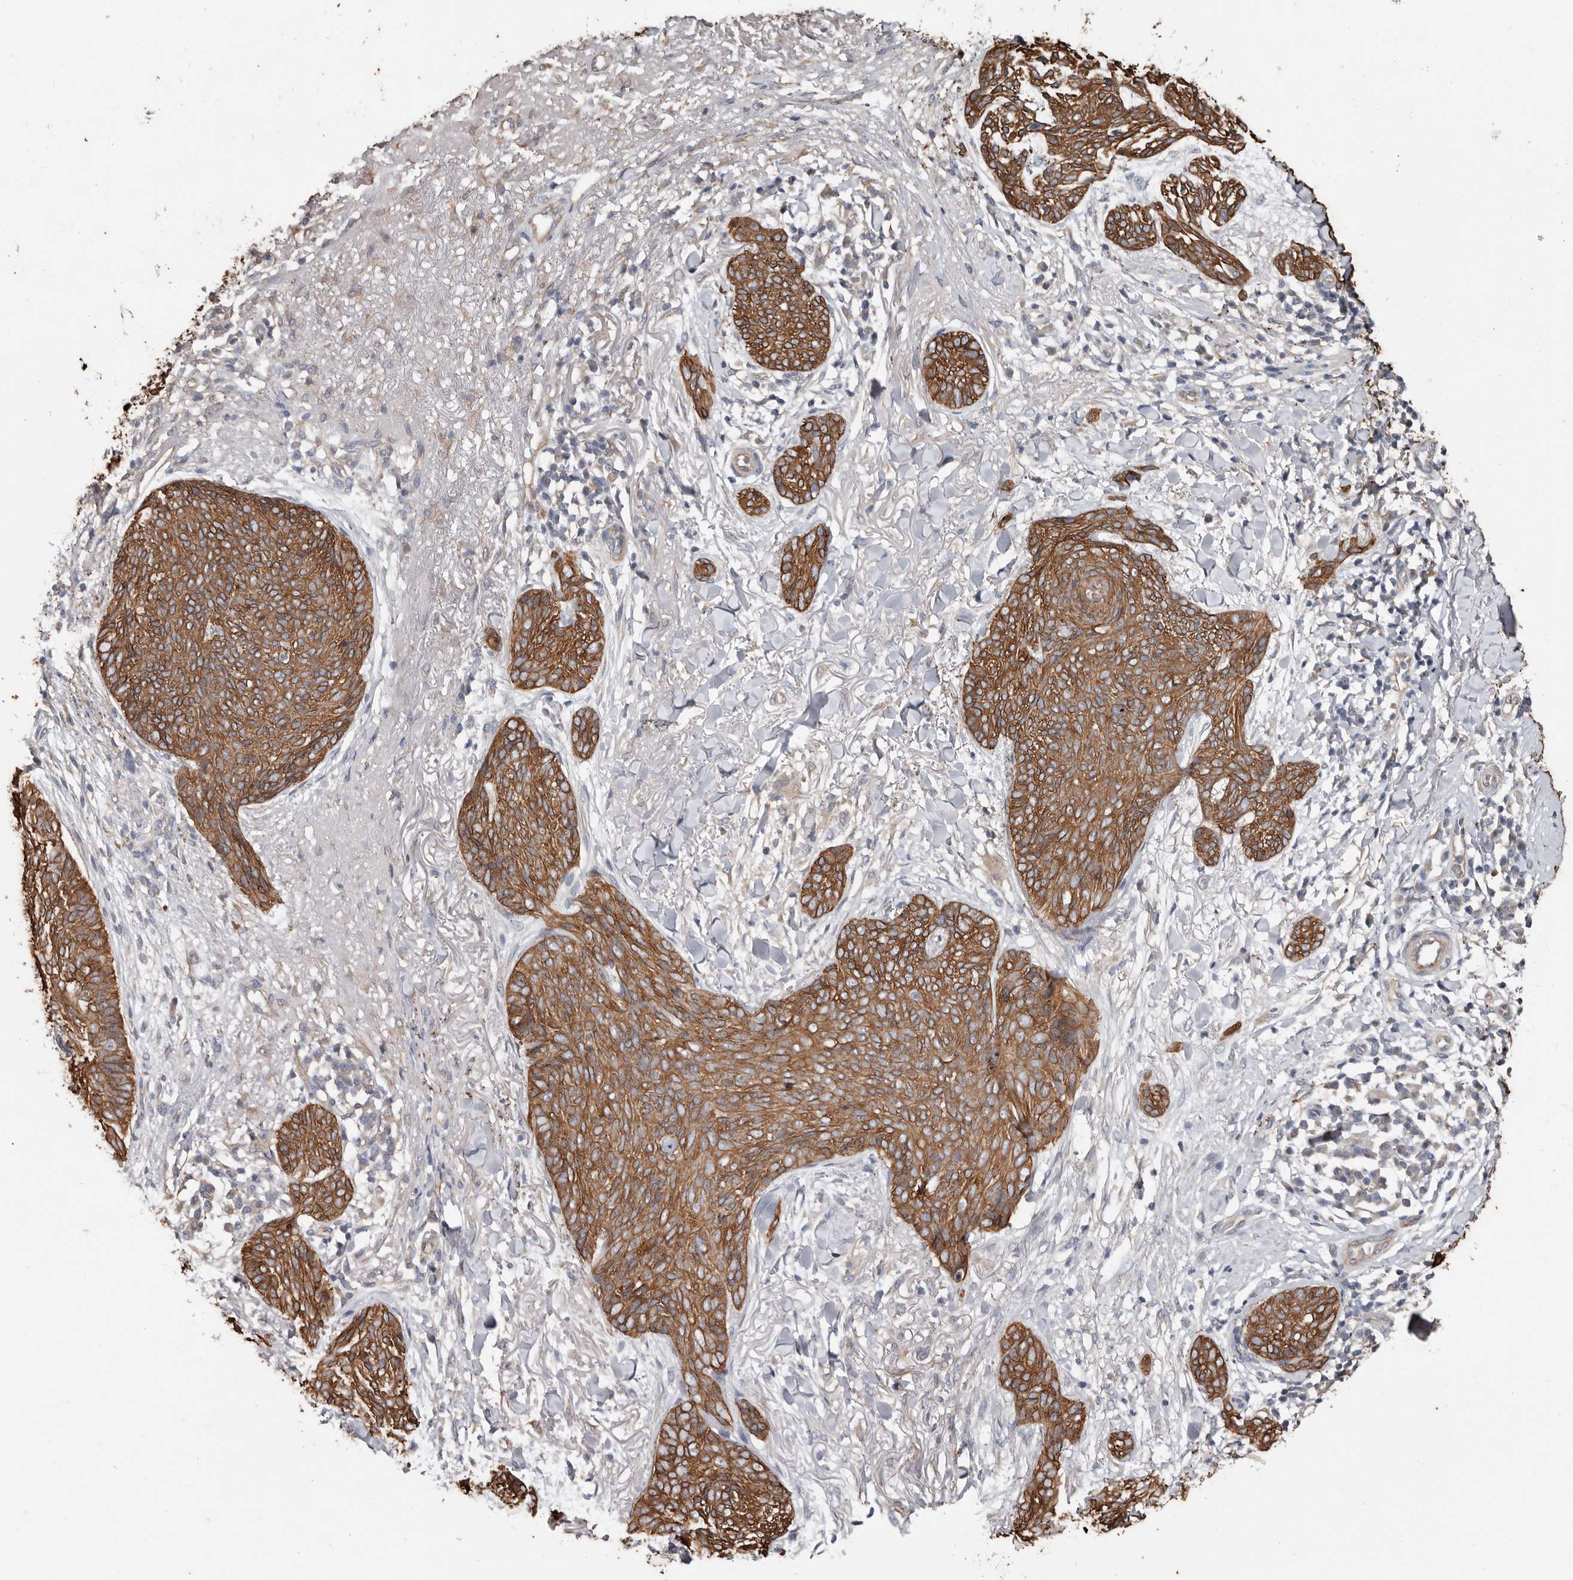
{"staining": {"intensity": "moderate", "quantity": ">75%", "location": "cytoplasmic/membranous"}, "tissue": "skin cancer", "cell_type": "Tumor cells", "image_type": "cancer", "snomed": [{"axis": "morphology", "description": "Basal cell carcinoma"}, {"axis": "topography", "description": "Skin"}], "caption": "A brown stain labels moderate cytoplasmic/membranous staining of a protein in skin cancer (basal cell carcinoma) tumor cells.", "gene": "MRPL18", "patient": {"sex": "male", "age": 85}}